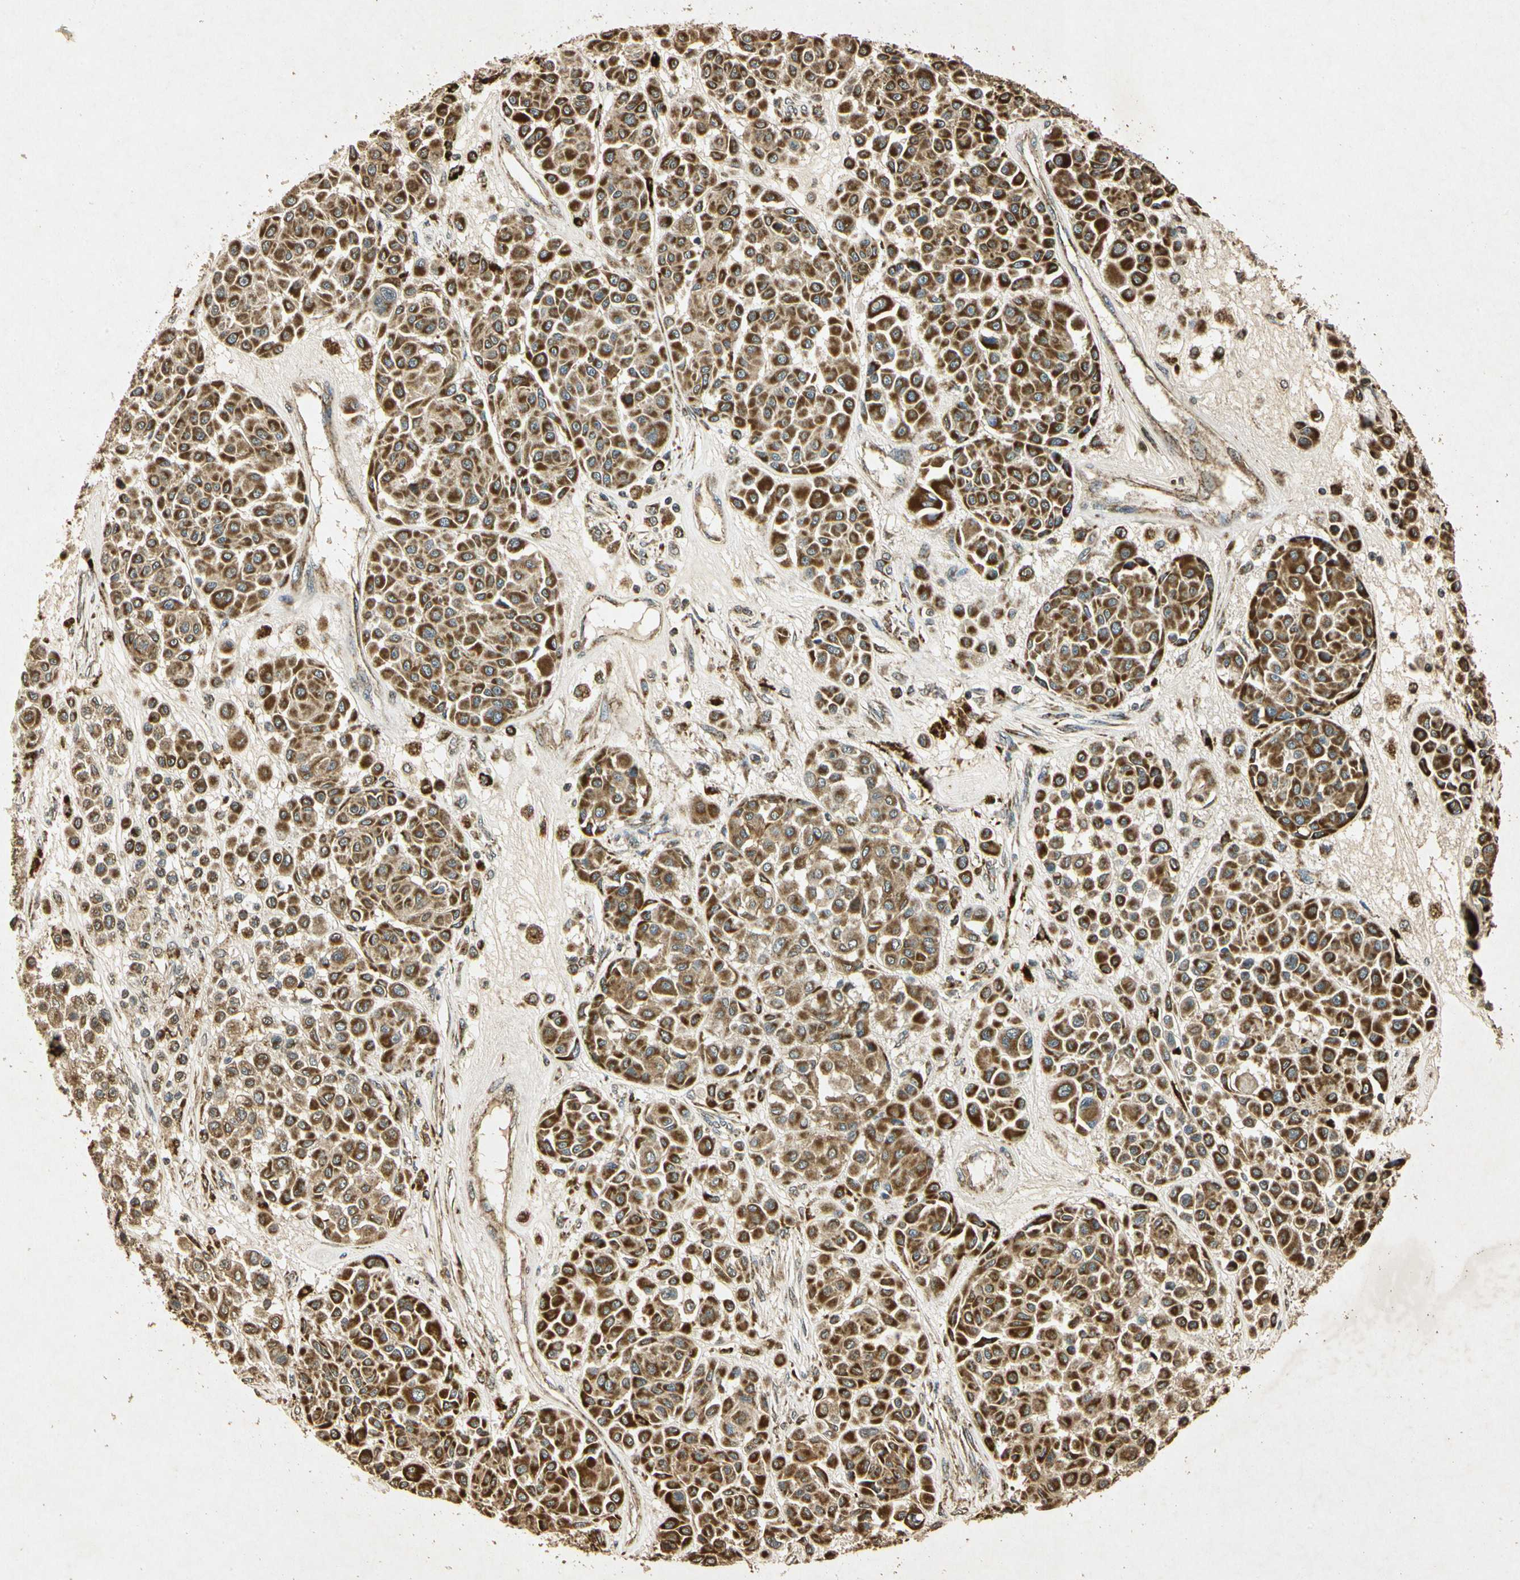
{"staining": {"intensity": "strong", "quantity": "25%-75%", "location": "cytoplasmic/membranous"}, "tissue": "melanoma", "cell_type": "Tumor cells", "image_type": "cancer", "snomed": [{"axis": "morphology", "description": "Malignant melanoma, Metastatic site"}, {"axis": "topography", "description": "Soft tissue"}], "caption": "Immunohistochemistry (DAB (3,3'-diaminobenzidine)) staining of malignant melanoma (metastatic site) exhibits strong cytoplasmic/membranous protein staining in approximately 25%-75% of tumor cells.", "gene": "PRDX3", "patient": {"sex": "male", "age": 41}}